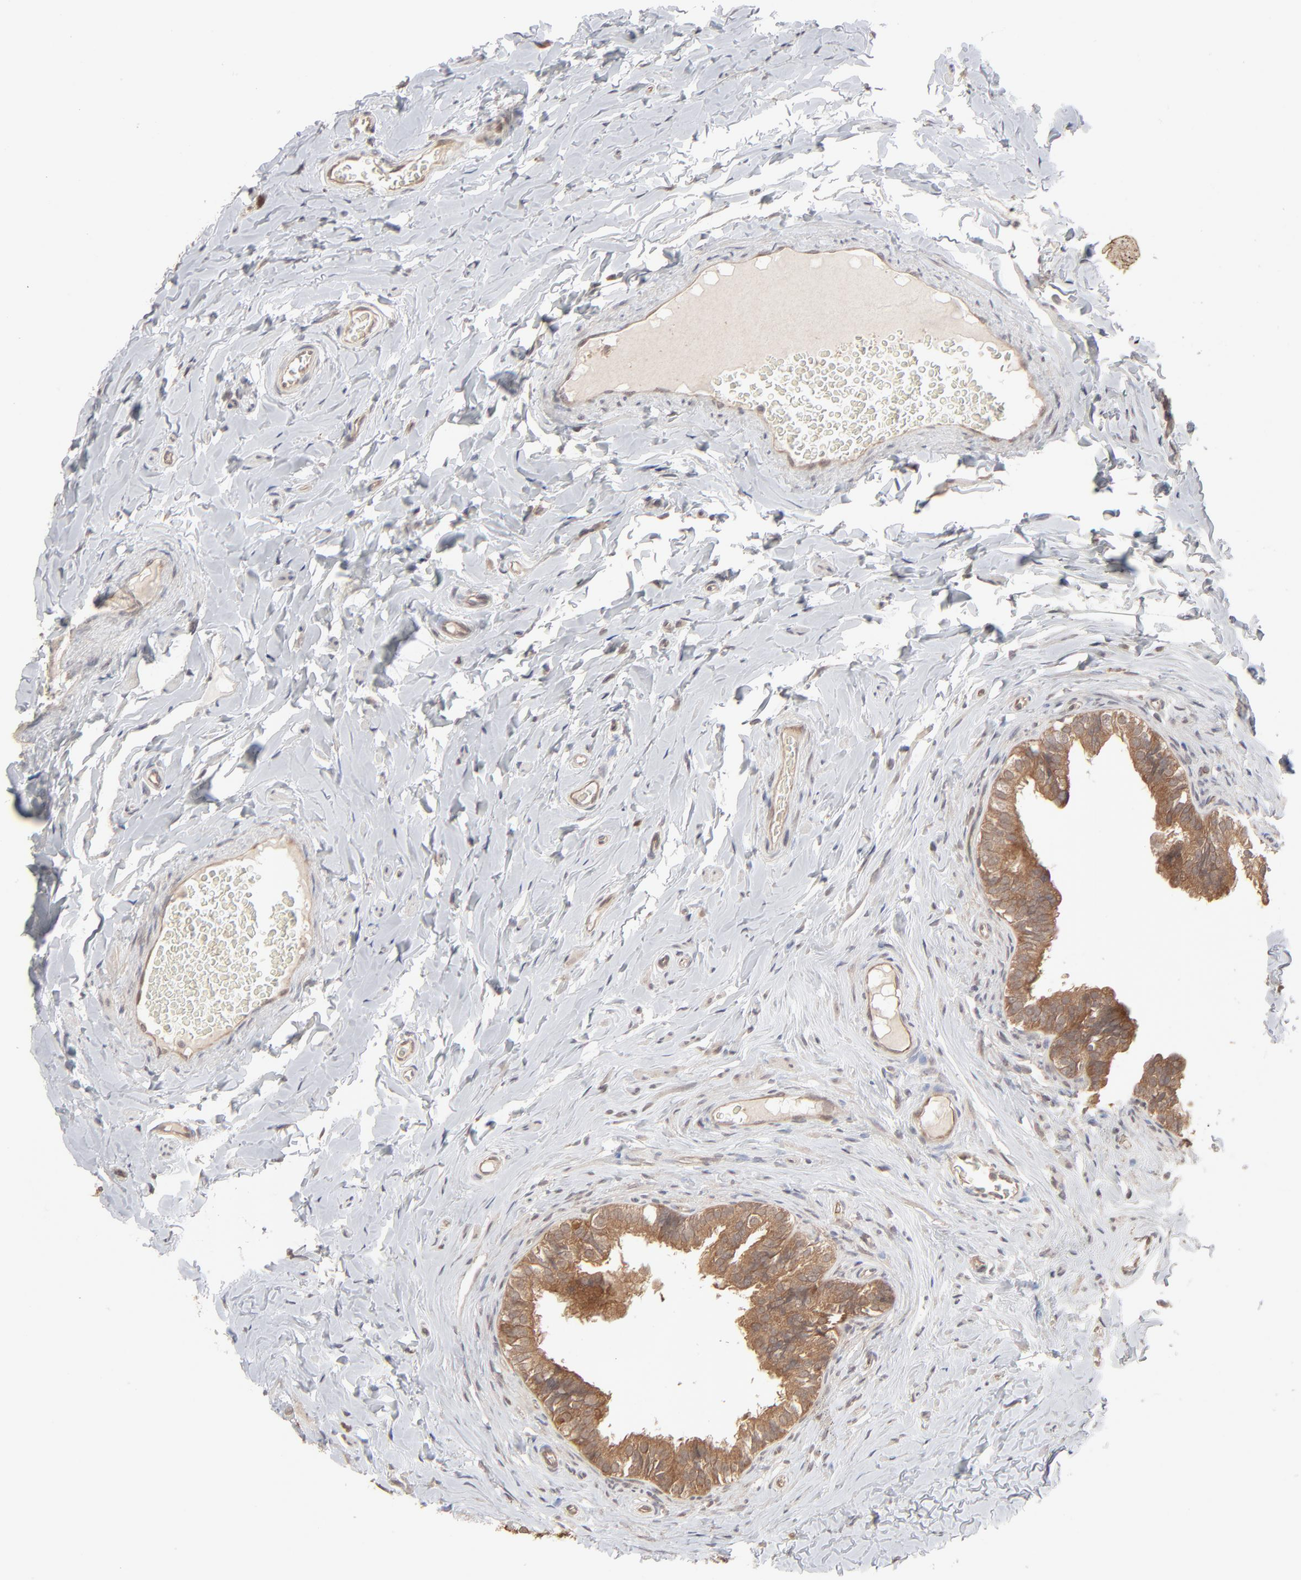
{"staining": {"intensity": "moderate", "quantity": ">75%", "location": "cytoplasmic/membranous"}, "tissue": "epididymis", "cell_type": "Glandular cells", "image_type": "normal", "snomed": [{"axis": "morphology", "description": "Normal tissue, NOS"}, {"axis": "topography", "description": "Soft tissue"}, {"axis": "topography", "description": "Epididymis"}], "caption": "Immunohistochemical staining of unremarkable epididymis displays moderate cytoplasmic/membranous protein staining in about >75% of glandular cells. The staining was performed using DAB (3,3'-diaminobenzidine), with brown indicating positive protein expression. Nuclei are stained blue with hematoxylin.", "gene": "SCFD1", "patient": {"sex": "male", "age": 26}}